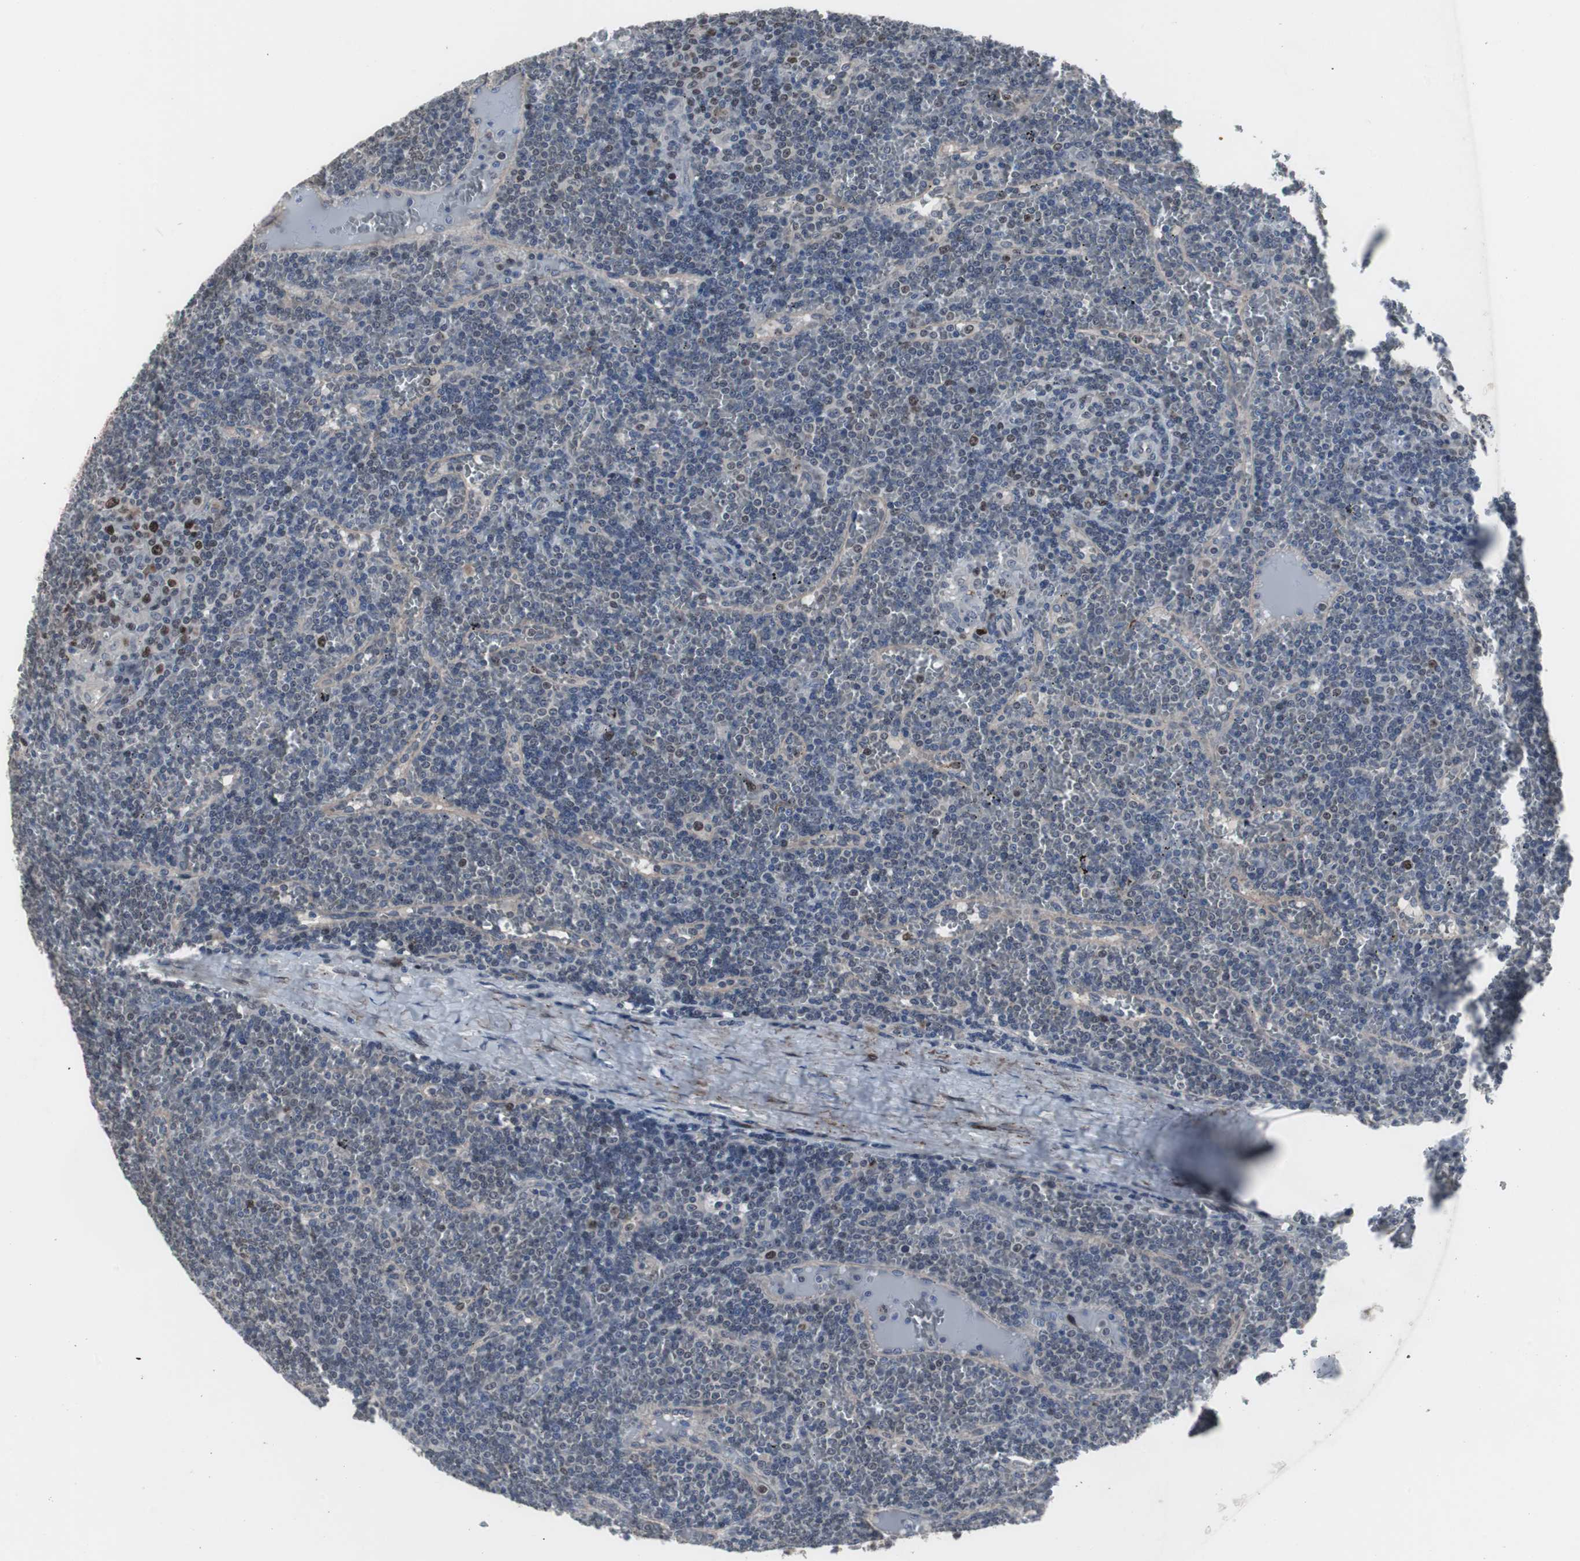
{"staining": {"intensity": "strong", "quantity": "<25%", "location": "nuclear"}, "tissue": "lymphoma", "cell_type": "Tumor cells", "image_type": "cancer", "snomed": [{"axis": "morphology", "description": "Malignant lymphoma, non-Hodgkin's type, Low grade"}, {"axis": "topography", "description": "Spleen"}], "caption": "IHC (DAB) staining of human lymphoma reveals strong nuclear protein positivity in about <25% of tumor cells. Using DAB (3,3'-diaminobenzidine) (brown) and hematoxylin (blue) stains, captured at high magnification using brightfield microscopy.", "gene": "FOXP4", "patient": {"sex": "female", "age": 19}}